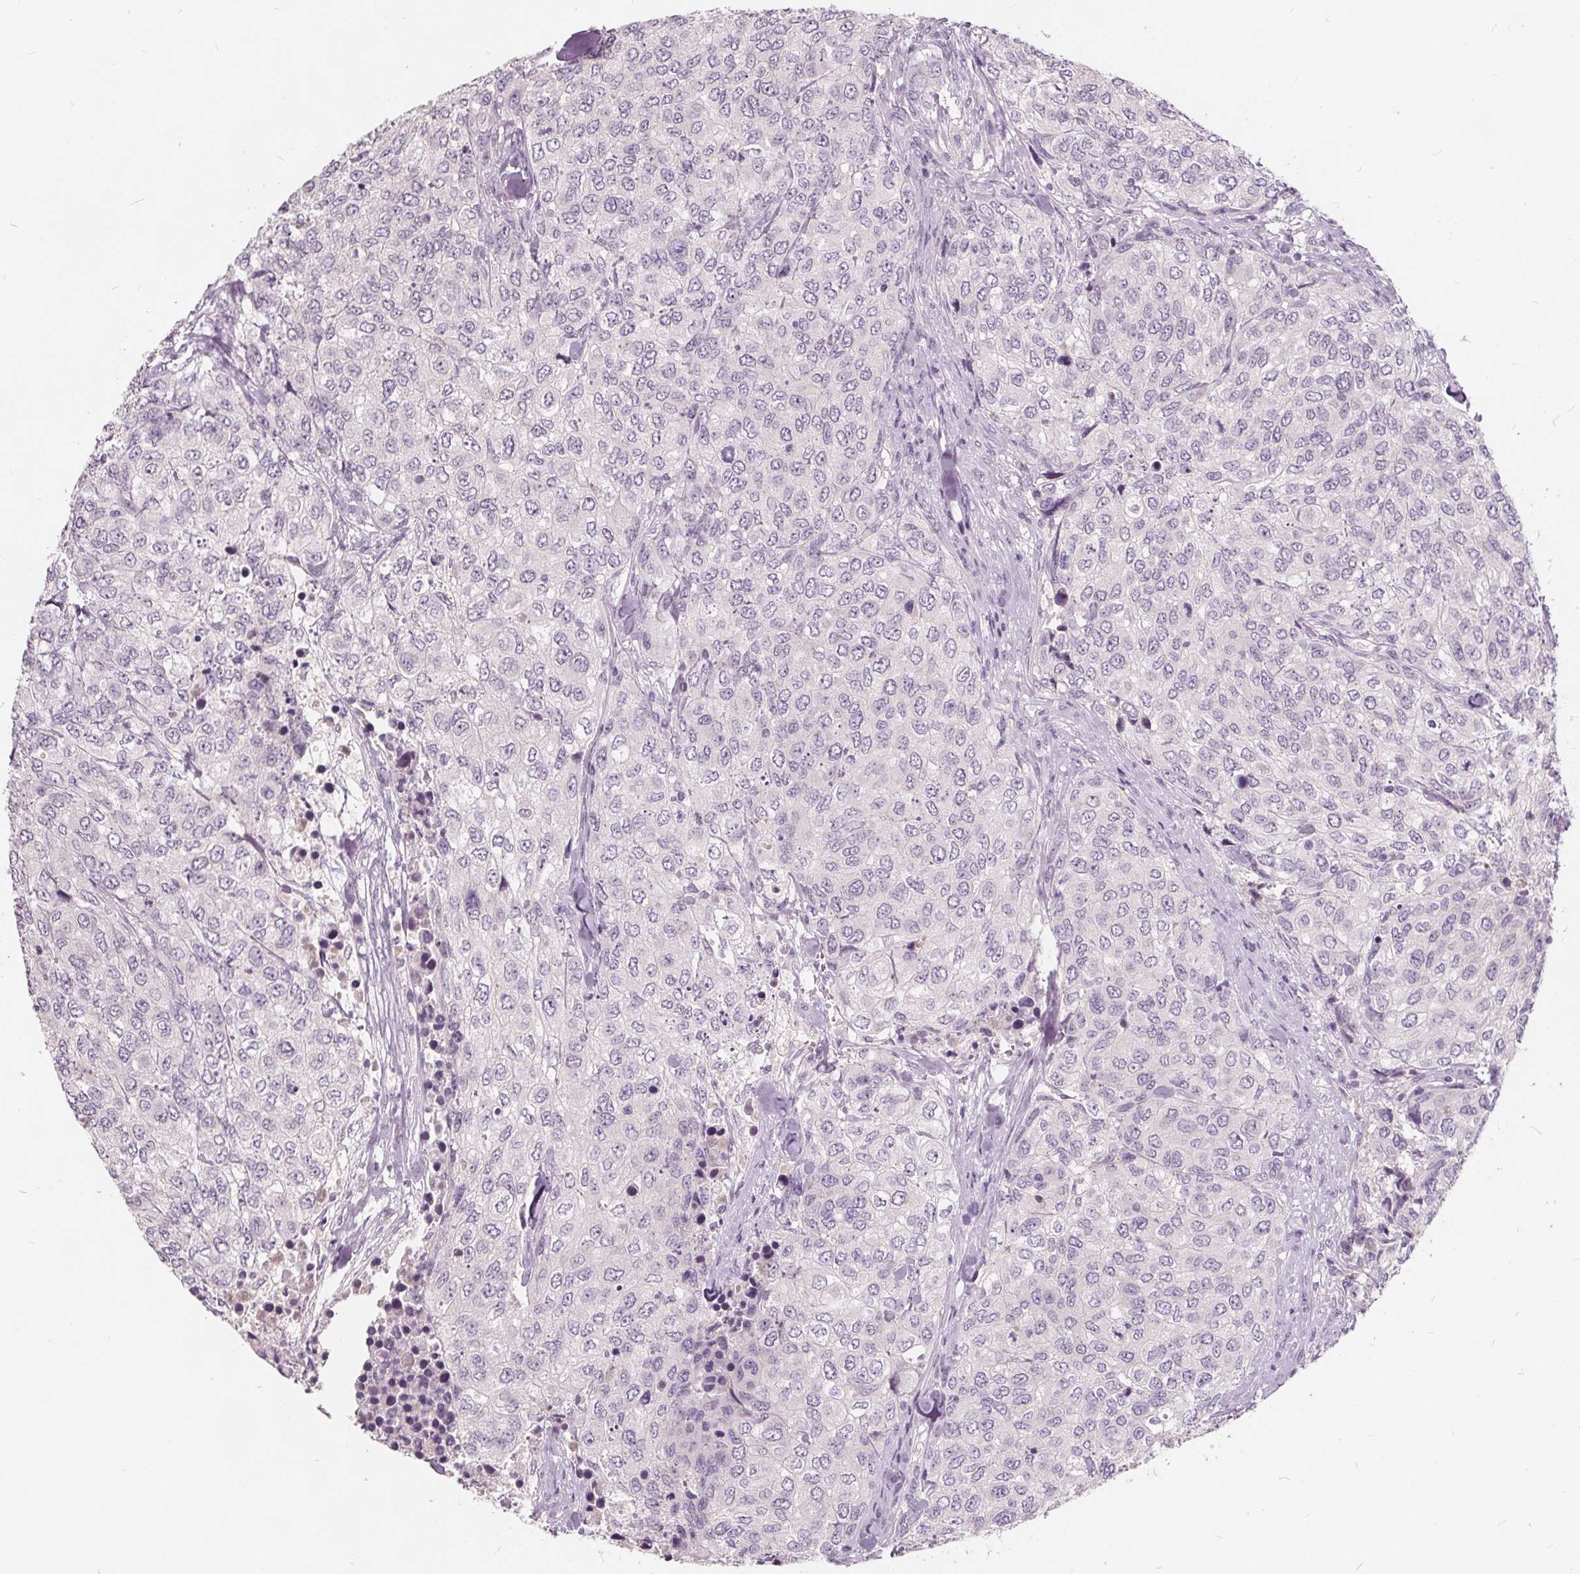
{"staining": {"intensity": "negative", "quantity": "none", "location": "none"}, "tissue": "urothelial cancer", "cell_type": "Tumor cells", "image_type": "cancer", "snomed": [{"axis": "morphology", "description": "Urothelial carcinoma, High grade"}, {"axis": "topography", "description": "Urinary bladder"}], "caption": "DAB immunohistochemical staining of urothelial cancer exhibits no significant positivity in tumor cells.", "gene": "PLA2G2E", "patient": {"sex": "female", "age": 78}}